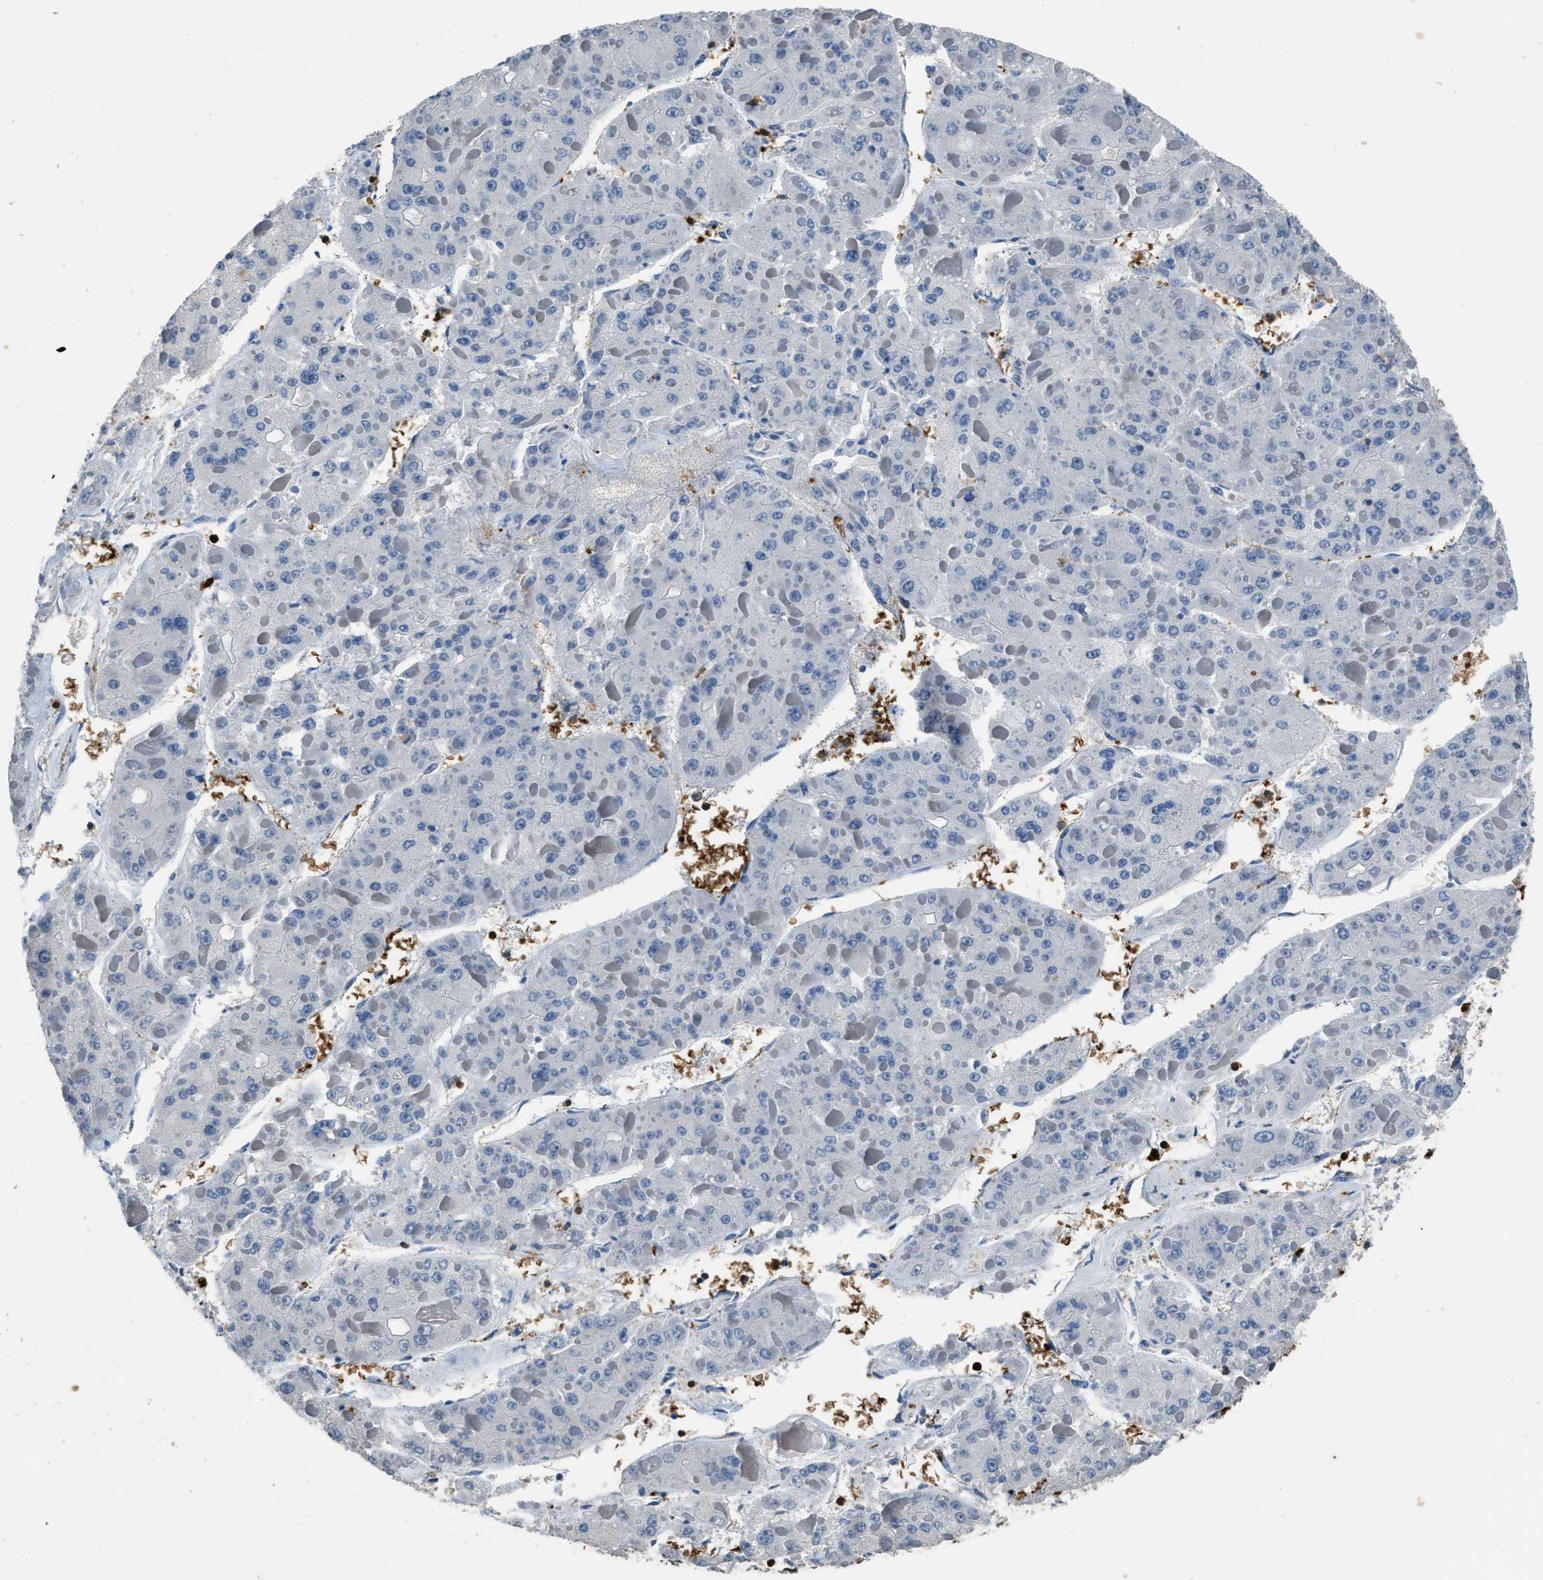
{"staining": {"intensity": "negative", "quantity": "none", "location": "none"}, "tissue": "liver cancer", "cell_type": "Tumor cells", "image_type": "cancer", "snomed": [{"axis": "morphology", "description": "Carcinoma, Hepatocellular, NOS"}, {"axis": "topography", "description": "Liver"}], "caption": "The IHC image has no significant positivity in tumor cells of liver hepatocellular carcinoma tissue.", "gene": "ARHGDIB", "patient": {"sex": "female", "age": 73}}